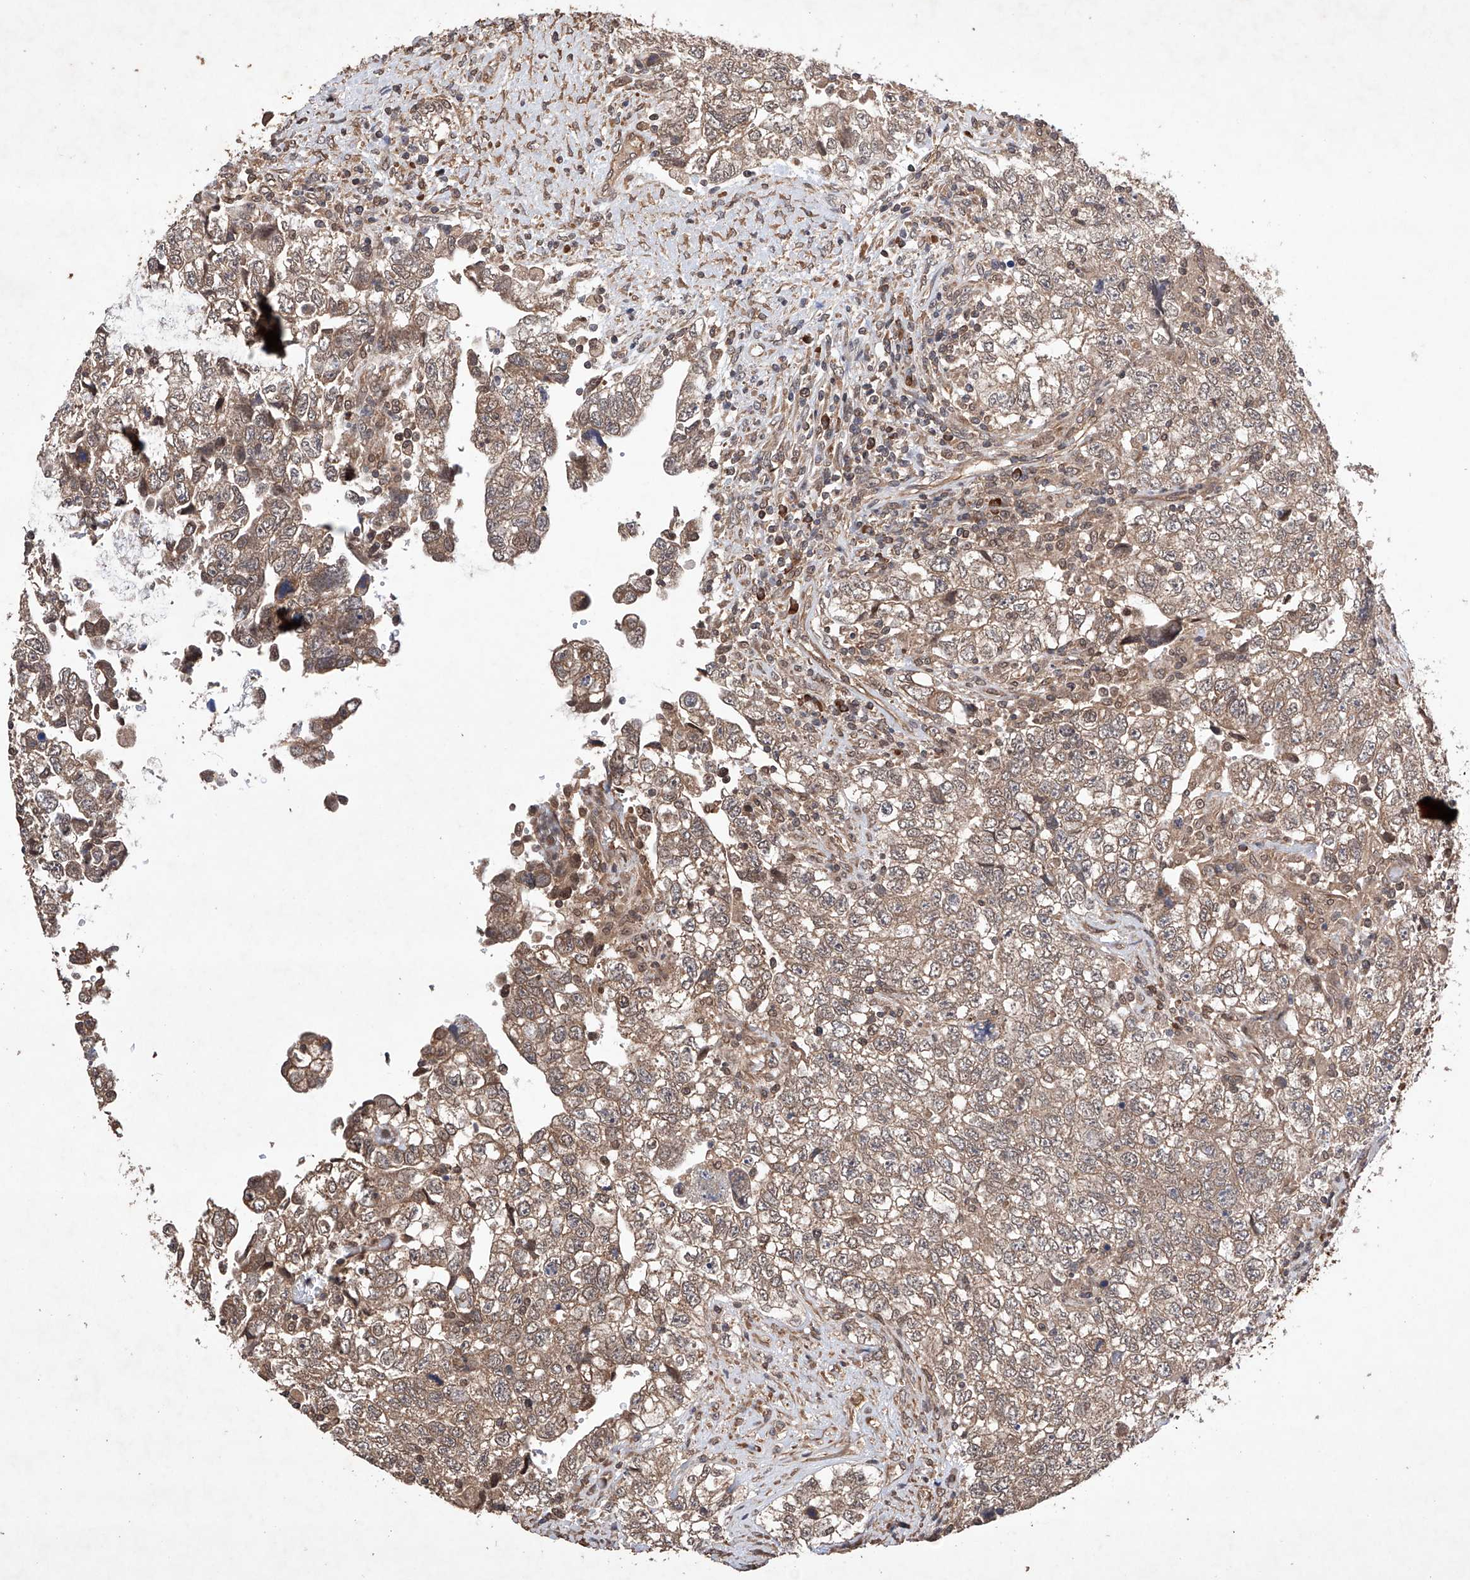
{"staining": {"intensity": "moderate", "quantity": ">75%", "location": "cytoplasmic/membranous"}, "tissue": "testis cancer", "cell_type": "Tumor cells", "image_type": "cancer", "snomed": [{"axis": "morphology", "description": "Carcinoma, Embryonal, NOS"}, {"axis": "topography", "description": "Testis"}], "caption": "Immunohistochemistry (DAB (3,3'-diaminobenzidine)) staining of testis cancer (embryonal carcinoma) reveals moderate cytoplasmic/membranous protein positivity in approximately >75% of tumor cells.", "gene": "LURAP1", "patient": {"sex": "male", "age": 37}}